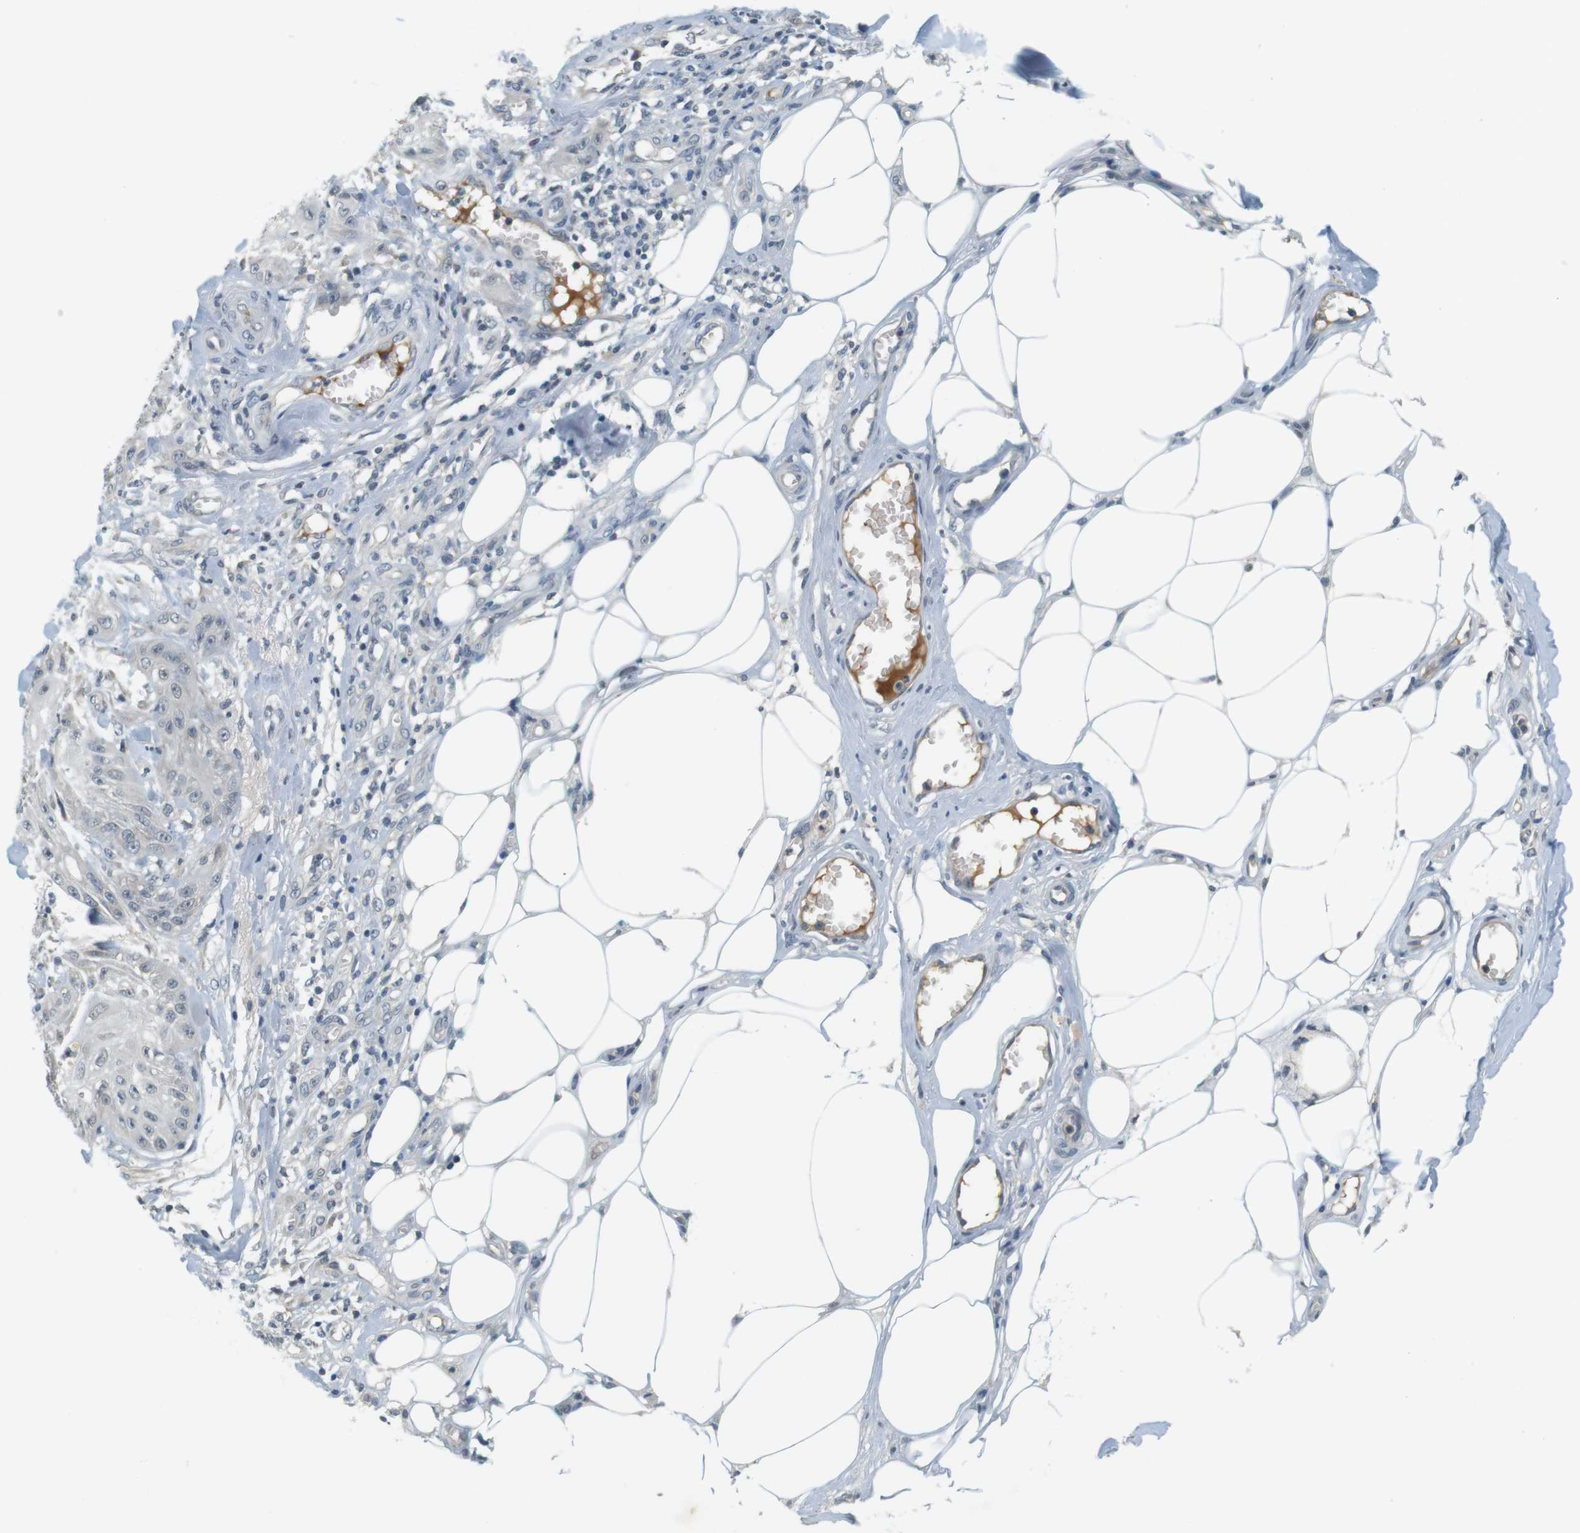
{"staining": {"intensity": "negative", "quantity": "none", "location": "none"}, "tissue": "skin cancer", "cell_type": "Tumor cells", "image_type": "cancer", "snomed": [{"axis": "morphology", "description": "Squamous cell carcinoma, NOS"}, {"axis": "topography", "description": "Skin"}], "caption": "An immunohistochemistry micrograph of skin cancer (squamous cell carcinoma) is shown. There is no staining in tumor cells of skin cancer (squamous cell carcinoma). The staining was performed using DAB to visualize the protein expression in brown, while the nuclei were stained in blue with hematoxylin (Magnification: 20x).", "gene": "WNT7A", "patient": {"sex": "male", "age": 74}}